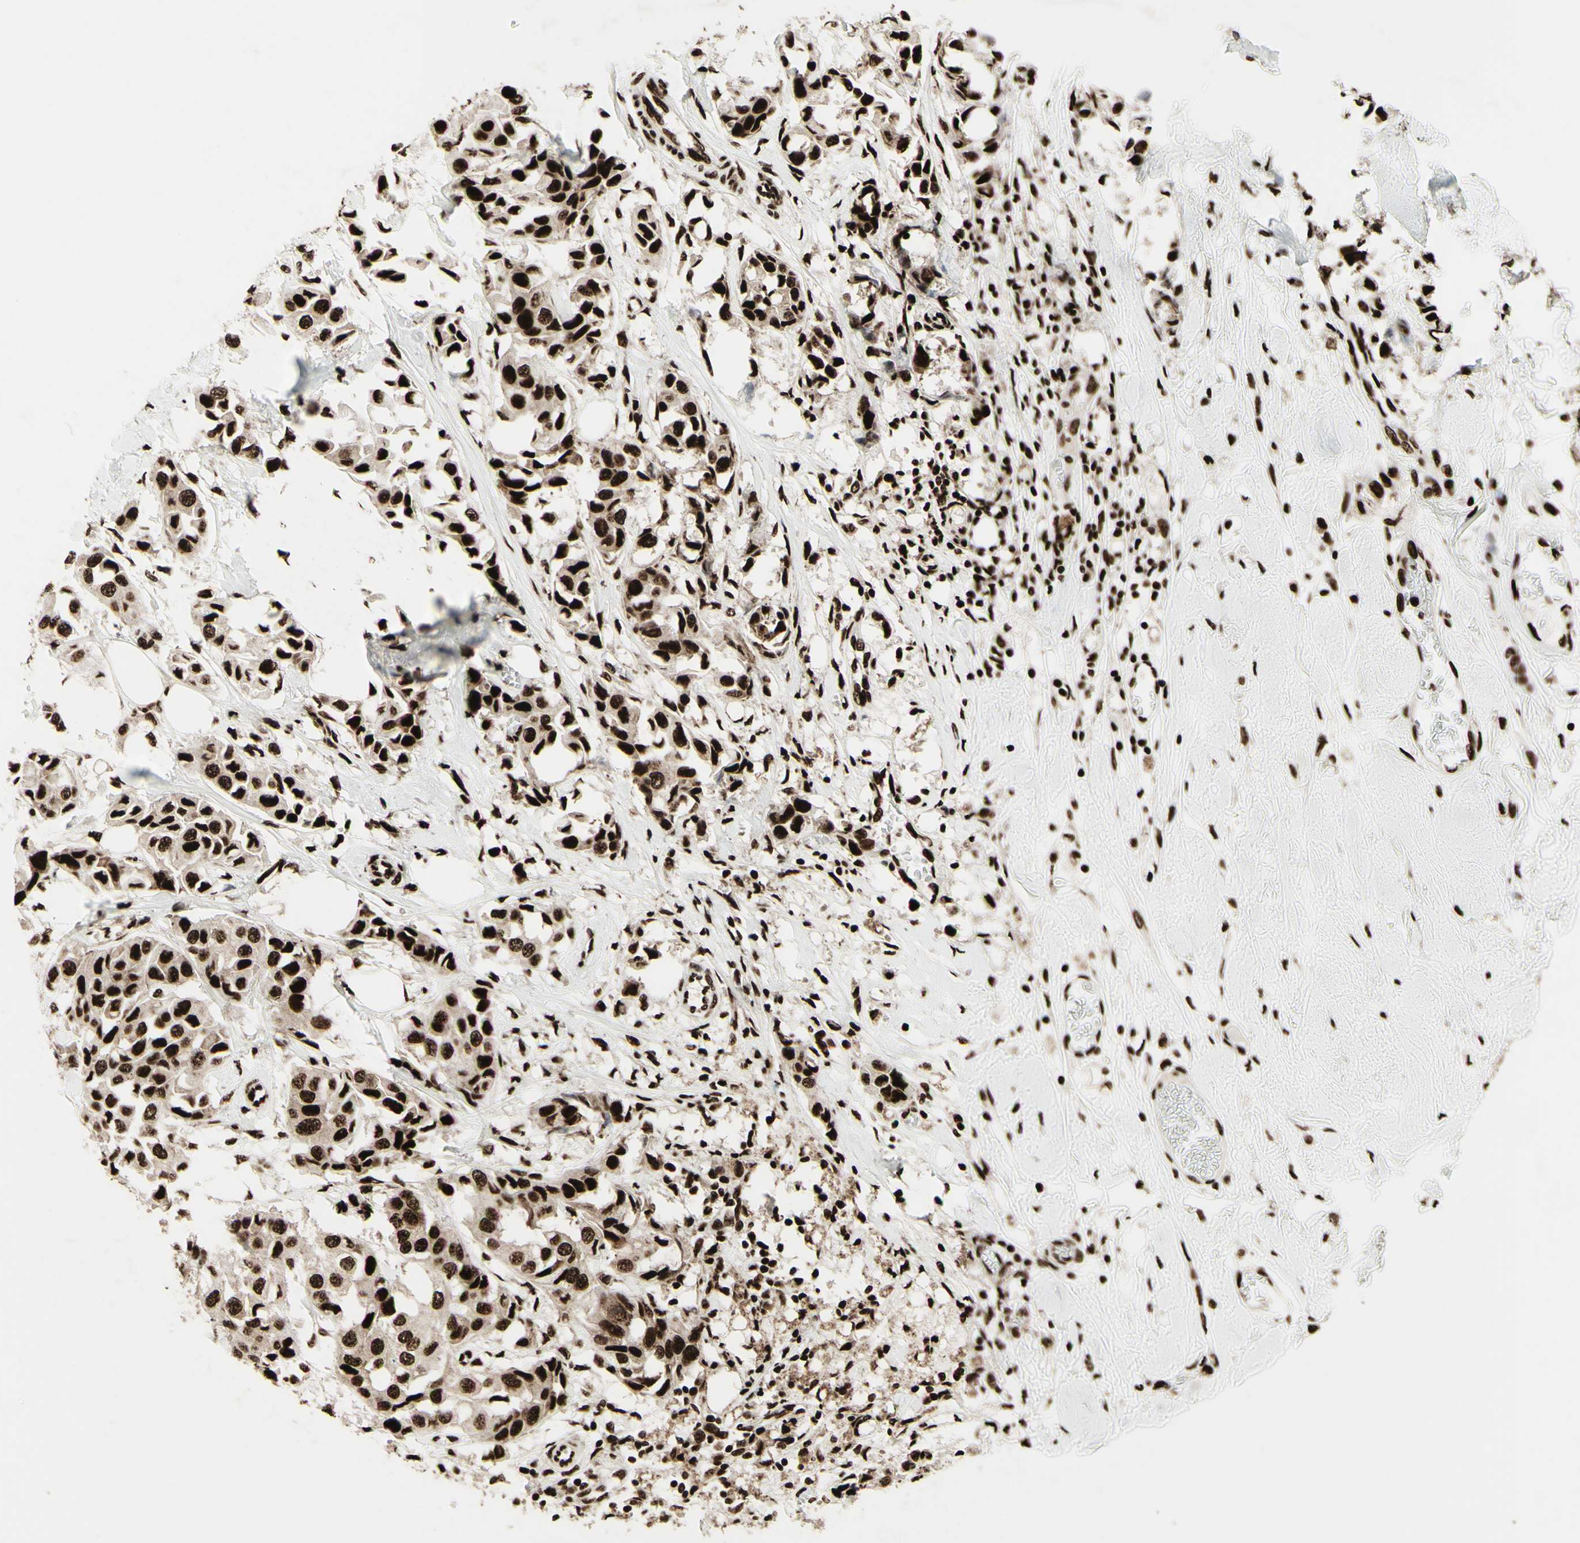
{"staining": {"intensity": "strong", "quantity": ">75%", "location": "nuclear"}, "tissue": "breast cancer", "cell_type": "Tumor cells", "image_type": "cancer", "snomed": [{"axis": "morphology", "description": "Duct carcinoma"}, {"axis": "topography", "description": "Breast"}], "caption": "This photomicrograph exhibits immunohistochemistry staining of breast cancer, with high strong nuclear staining in approximately >75% of tumor cells.", "gene": "U2AF2", "patient": {"sex": "female", "age": 80}}